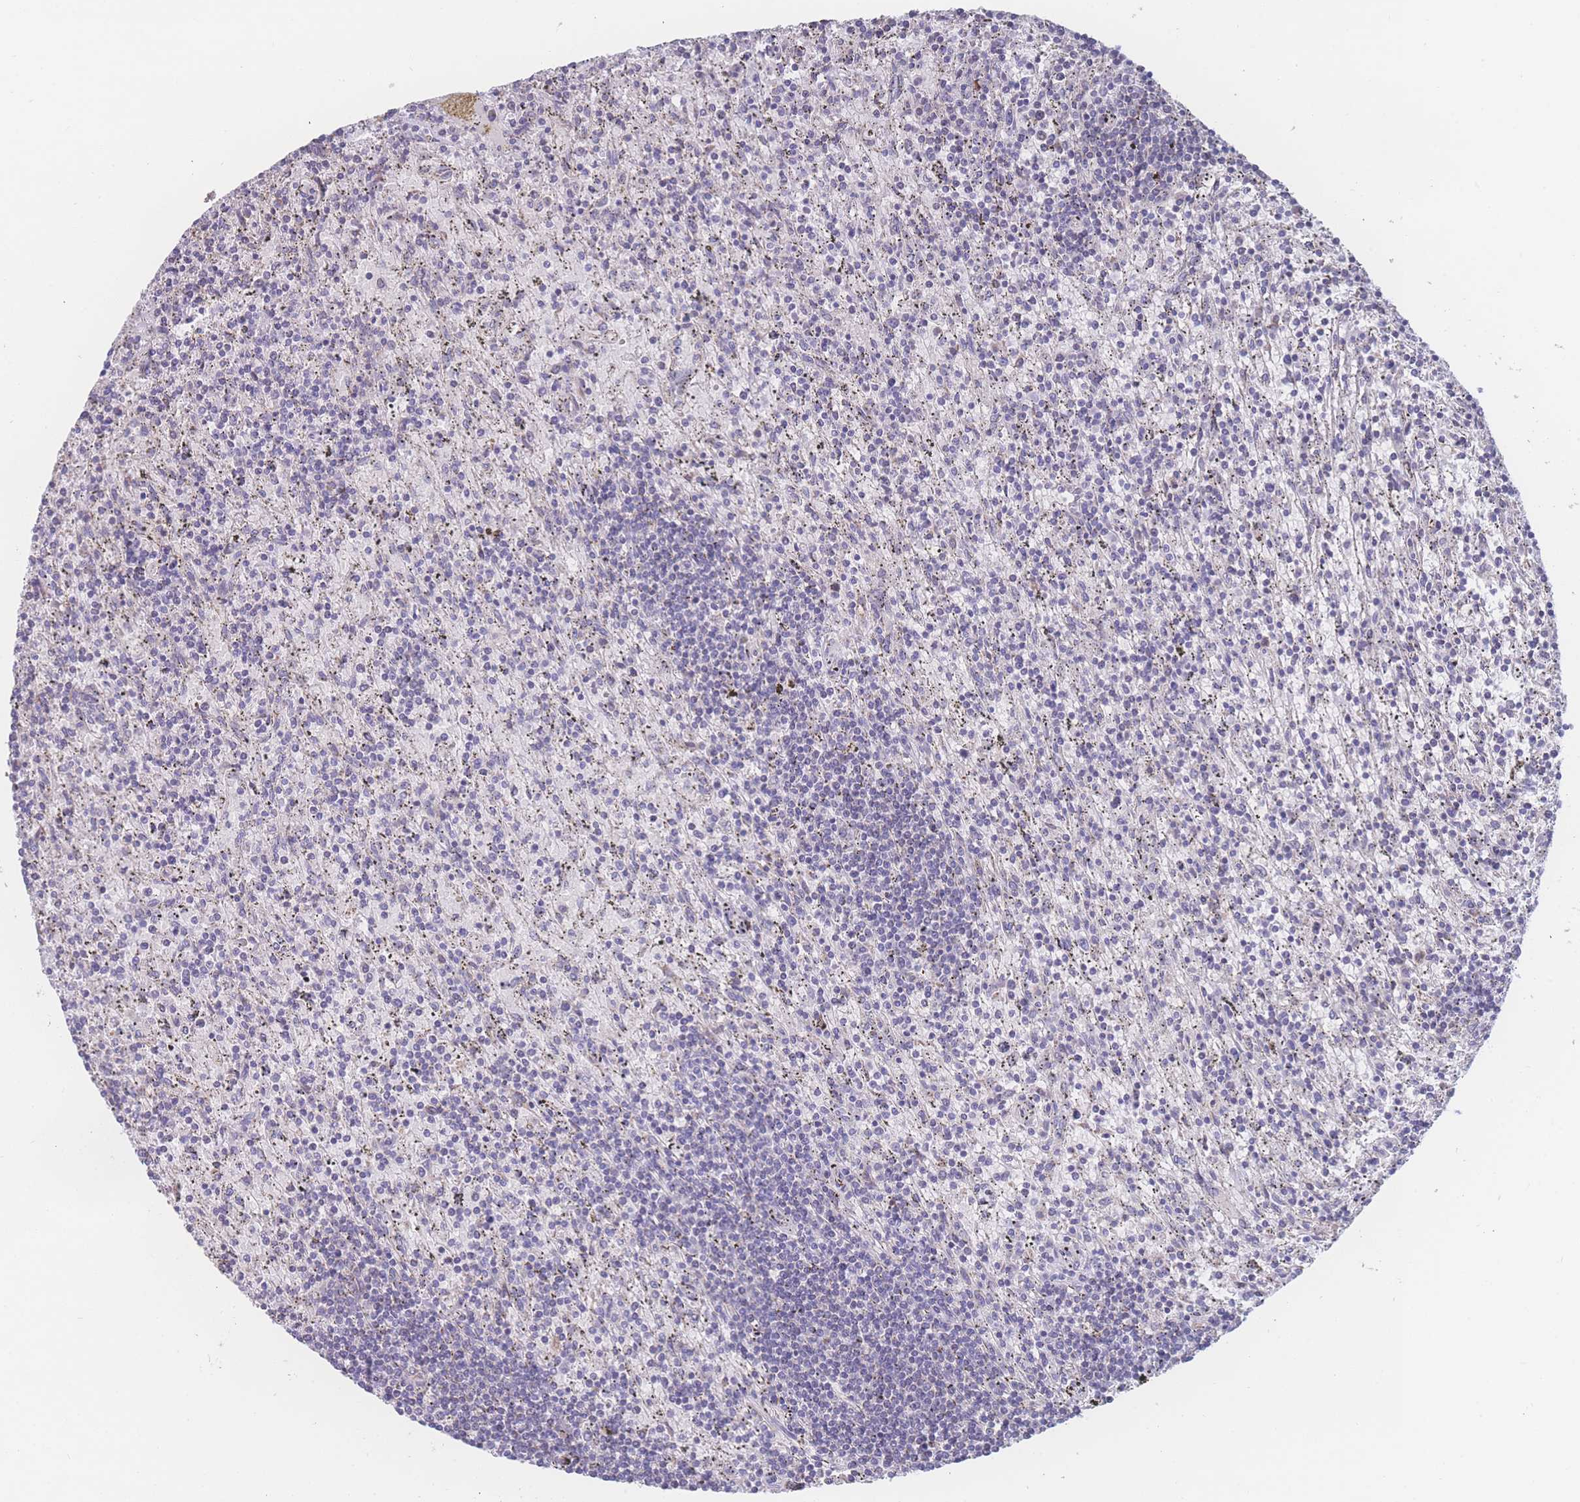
{"staining": {"intensity": "negative", "quantity": "none", "location": "none"}, "tissue": "lymphoma", "cell_type": "Tumor cells", "image_type": "cancer", "snomed": [{"axis": "morphology", "description": "Malignant lymphoma, non-Hodgkin's type, Low grade"}, {"axis": "topography", "description": "Spleen"}], "caption": "This is an IHC micrograph of human malignant lymphoma, non-Hodgkin's type (low-grade). There is no staining in tumor cells.", "gene": "SGSM3", "patient": {"sex": "male", "age": 76}}